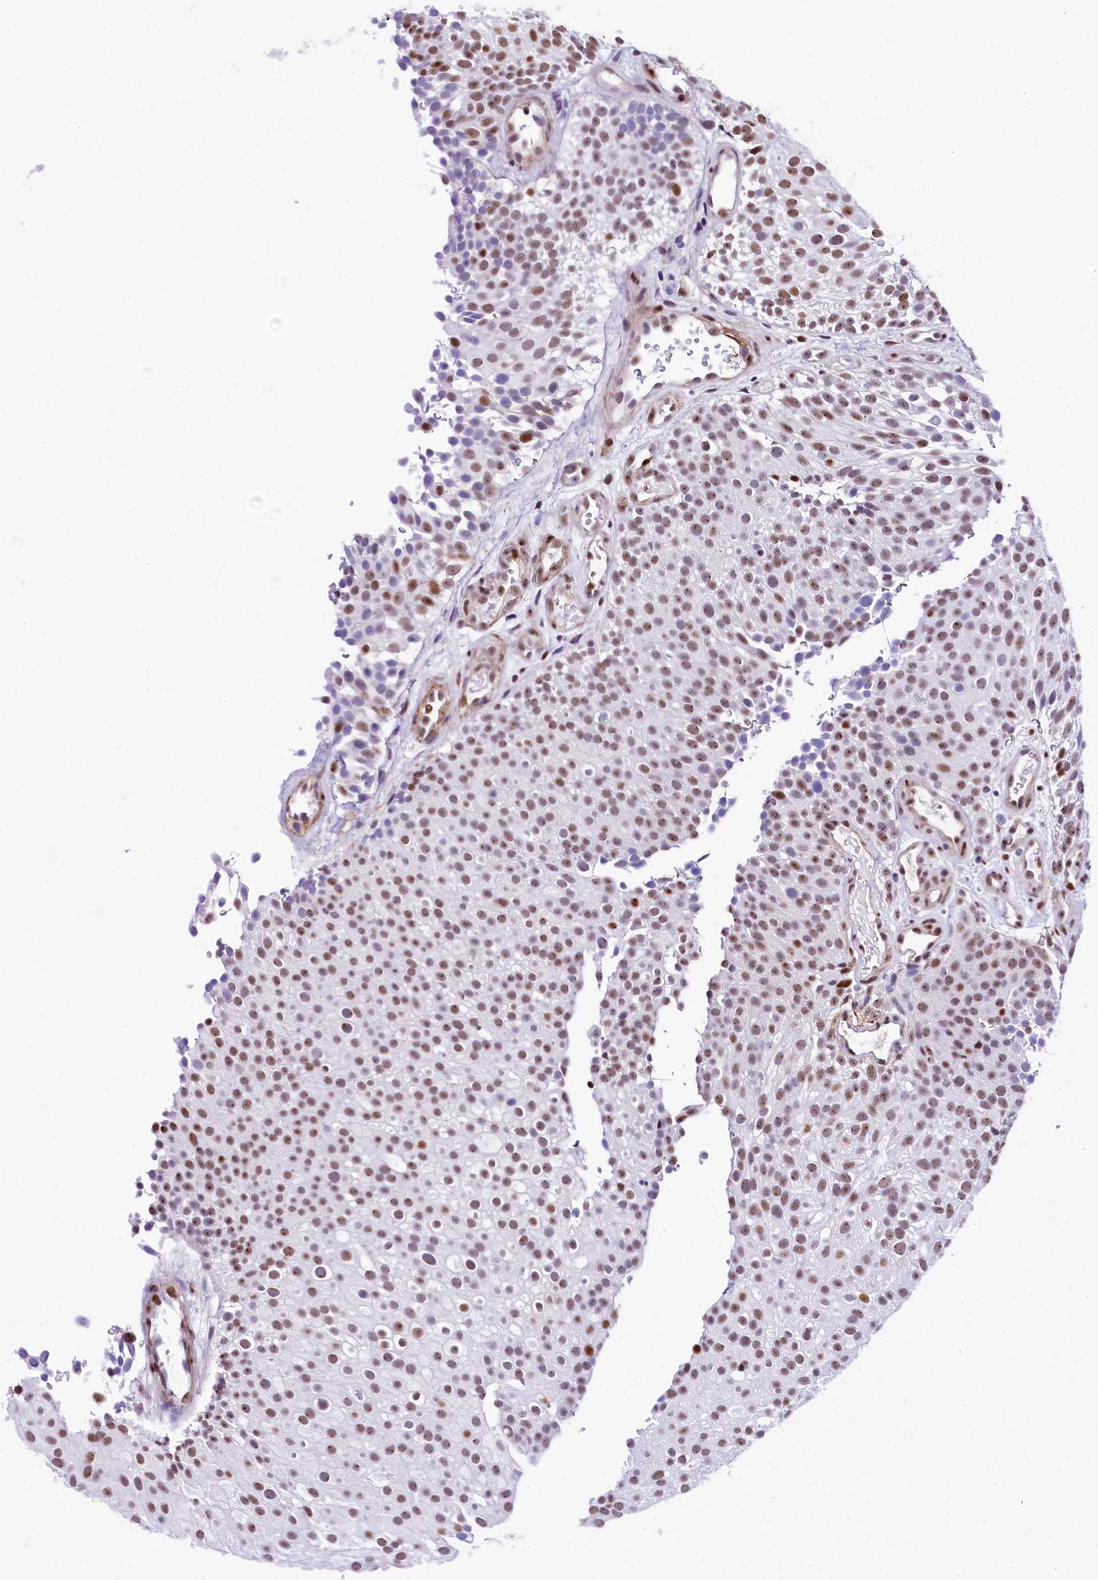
{"staining": {"intensity": "moderate", "quantity": ">75%", "location": "nuclear"}, "tissue": "urothelial cancer", "cell_type": "Tumor cells", "image_type": "cancer", "snomed": [{"axis": "morphology", "description": "Urothelial carcinoma, Low grade"}, {"axis": "topography", "description": "Urinary bladder"}], "caption": "The immunohistochemical stain shows moderate nuclear expression in tumor cells of low-grade urothelial carcinoma tissue.", "gene": "SAMD10", "patient": {"sex": "male", "age": 78}}